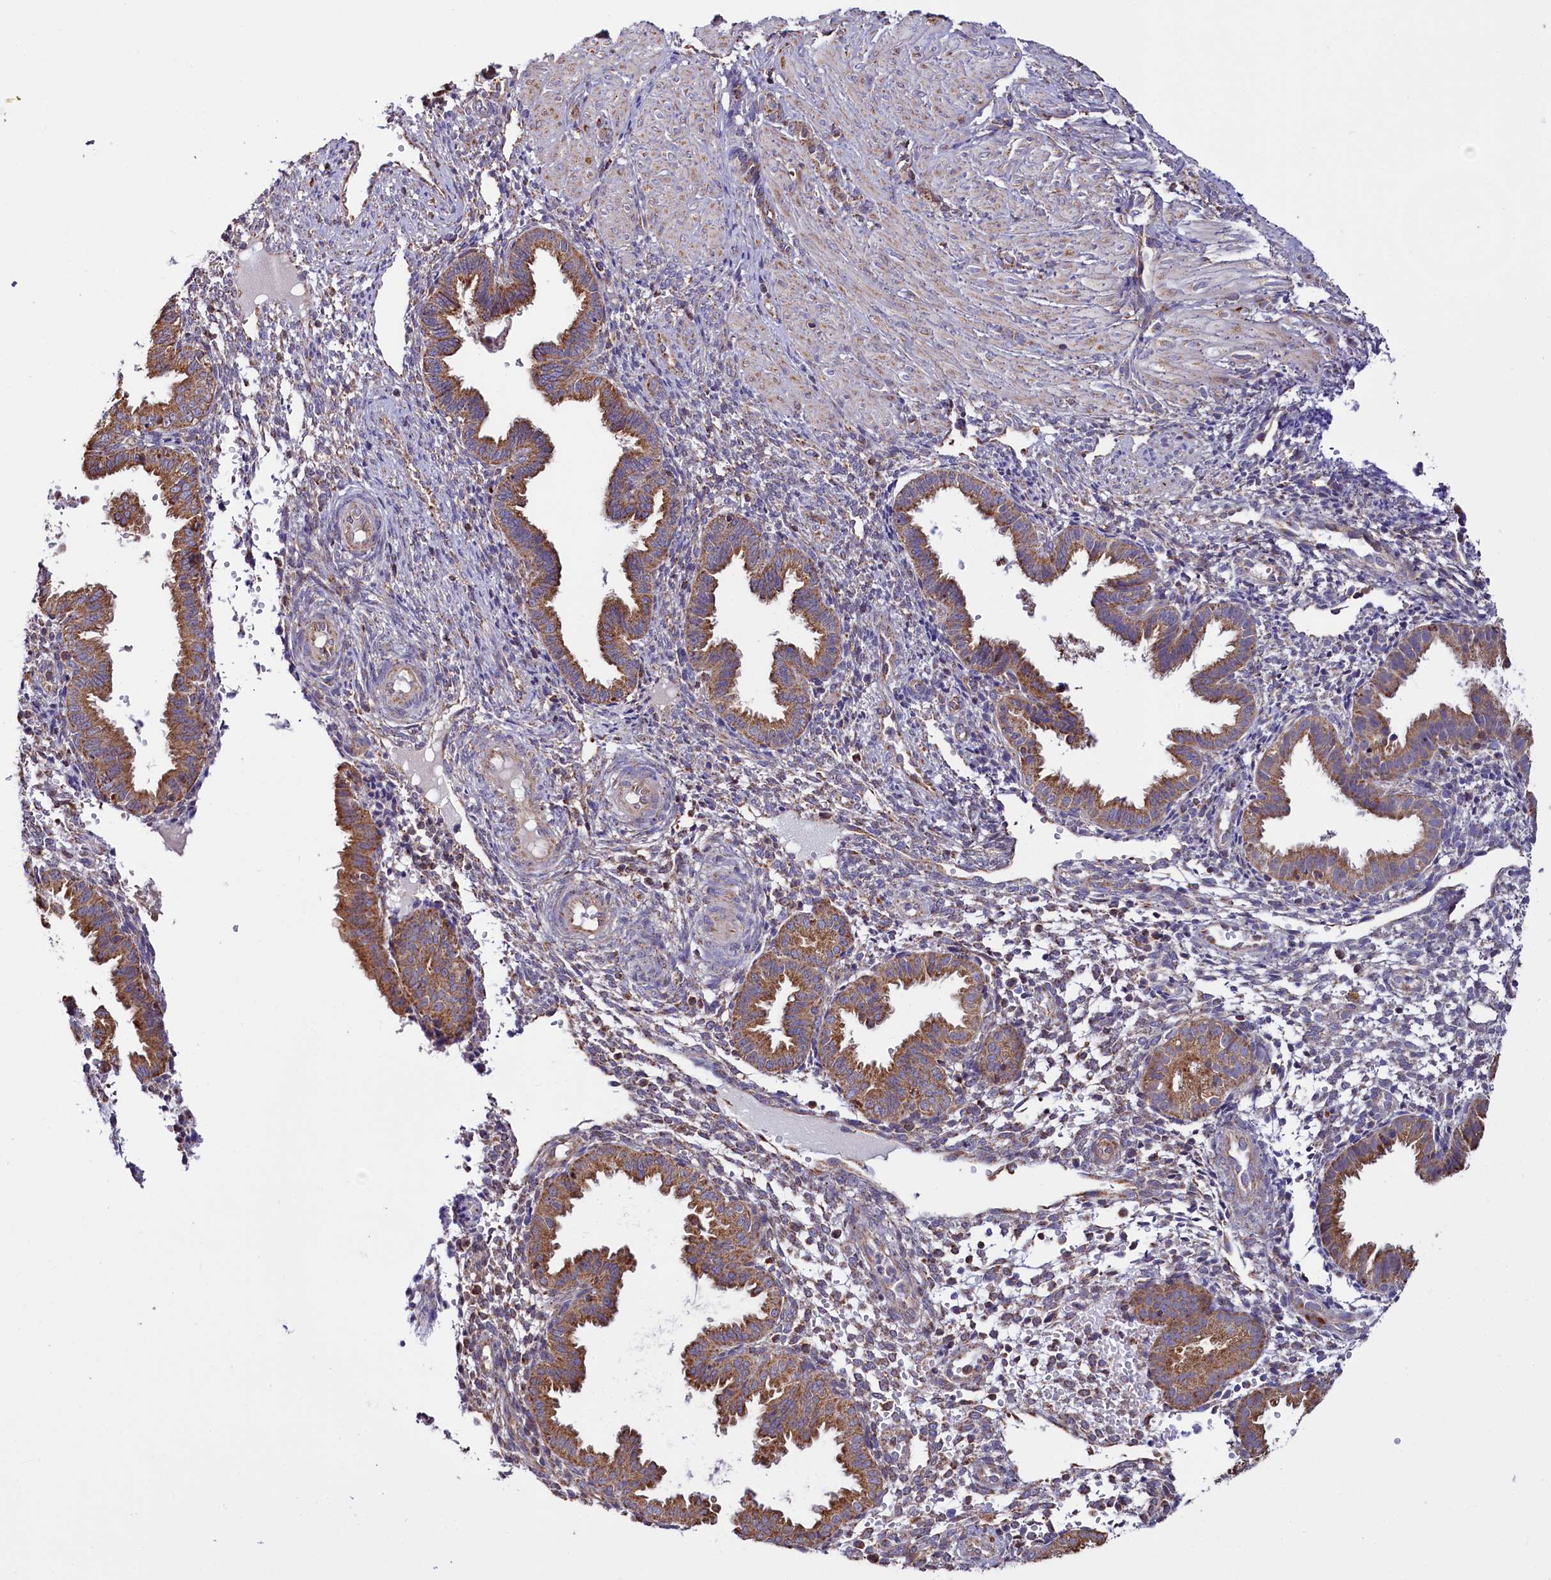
{"staining": {"intensity": "moderate", "quantity": "25%-75%", "location": "cytoplasmic/membranous"}, "tissue": "endometrium", "cell_type": "Cells in endometrial stroma", "image_type": "normal", "snomed": [{"axis": "morphology", "description": "Normal tissue, NOS"}, {"axis": "topography", "description": "Endometrium"}], "caption": "Endometrium stained with a brown dye displays moderate cytoplasmic/membranous positive positivity in about 25%-75% of cells in endometrial stroma.", "gene": "NUDT15", "patient": {"sex": "female", "age": 33}}